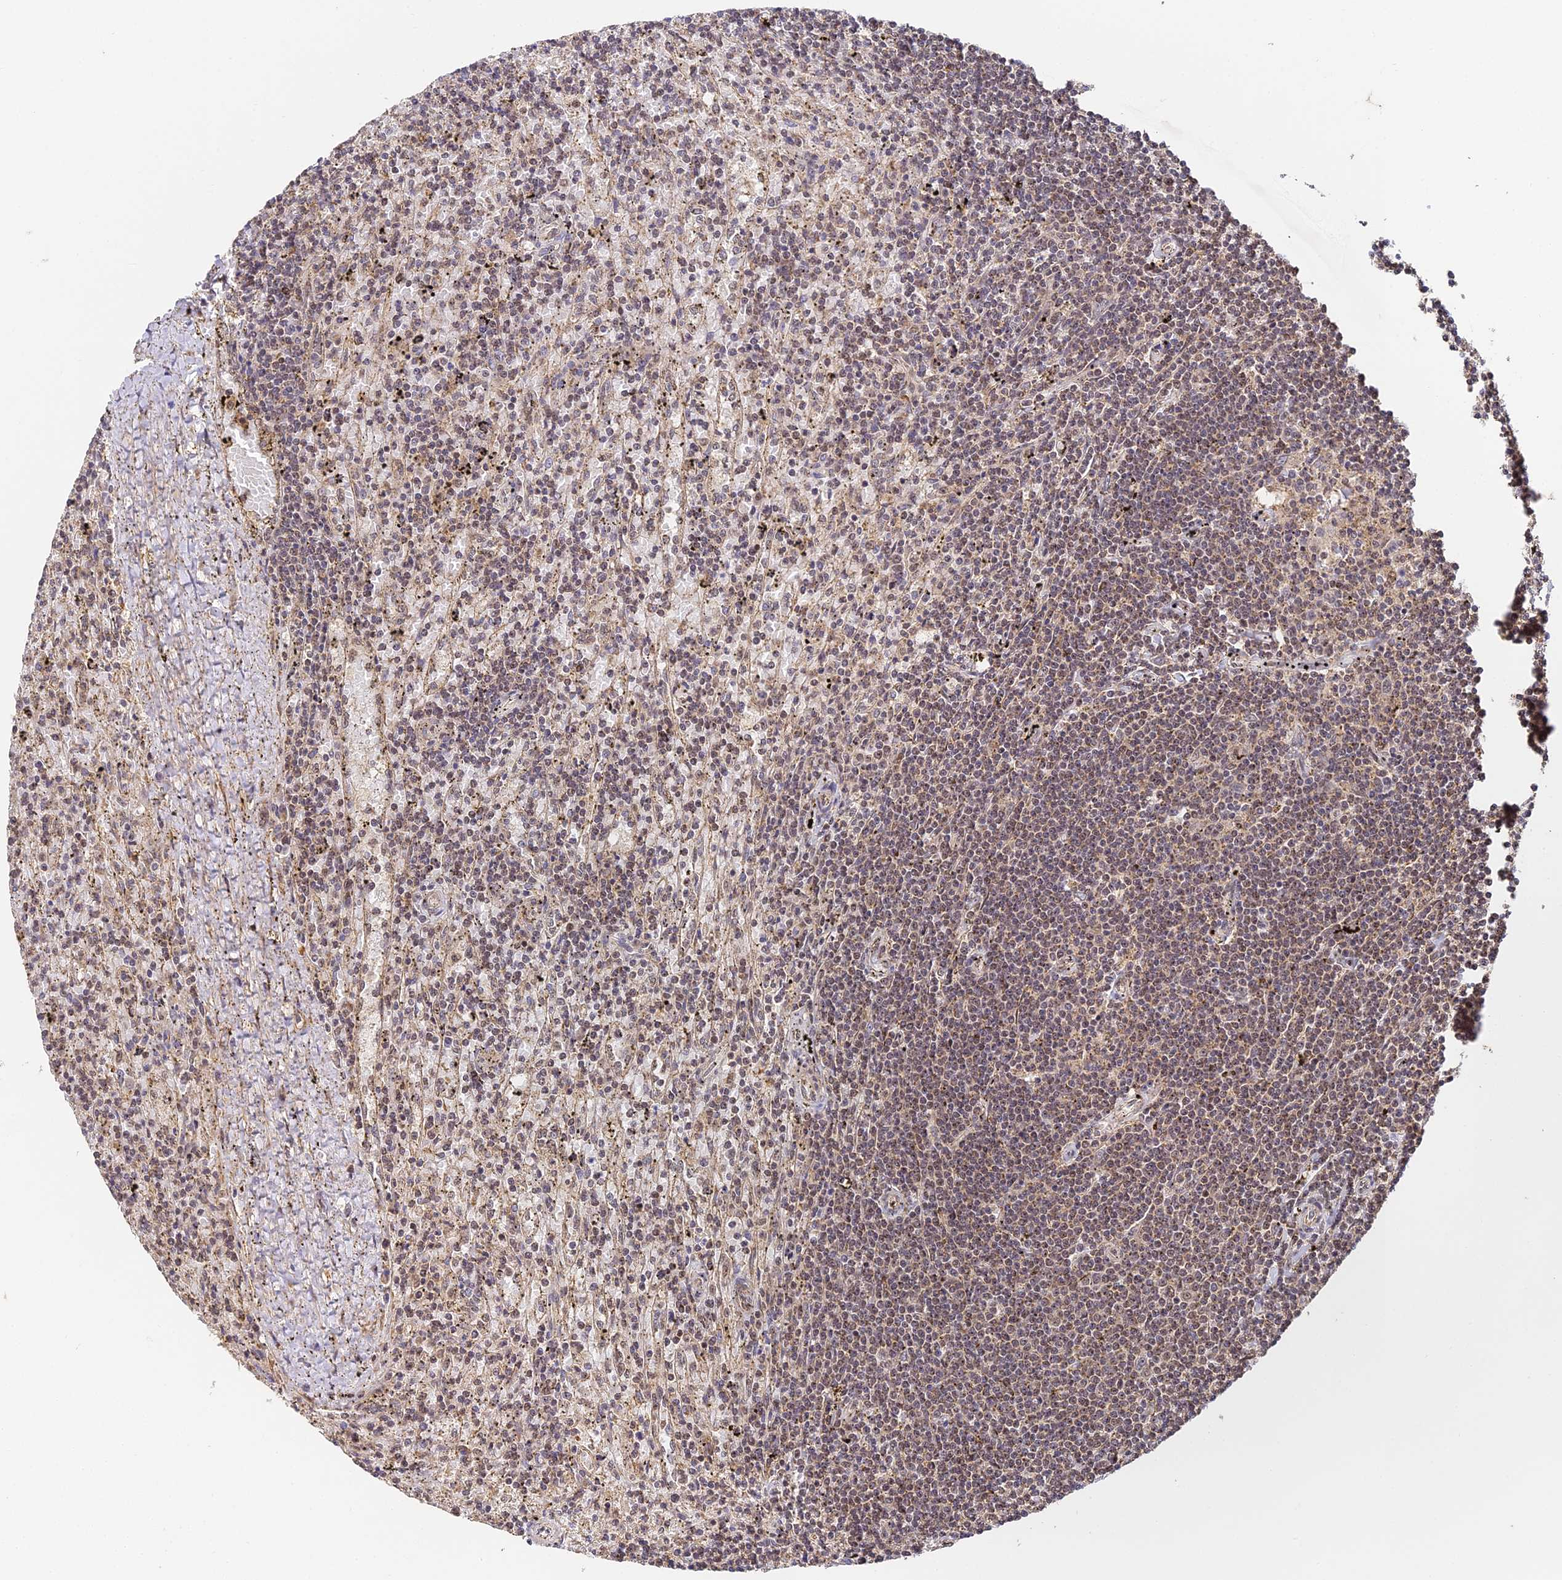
{"staining": {"intensity": "negative", "quantity": "none", "location": "none"}, "tissue": "lymphoma", "cell_type": "Tumor cells", "image_type": "cancer", "snomed": [{"axis": "morphology", "description": "Malignant lymphoma, non-Hodgkin's type, Low grade"}, {"axis": "topography", "description": "Spleen"}], "caption": "An immunohistochemistry (IHC) histopathology image of lymphoma is shown. There is no staining in tumor cells of lymphoma. (Immunohistochemistry (ihc), brightfield microscopy, high magnification).", "gene": "ZNF443", "patient": {"sex": "male", "age": 76}}